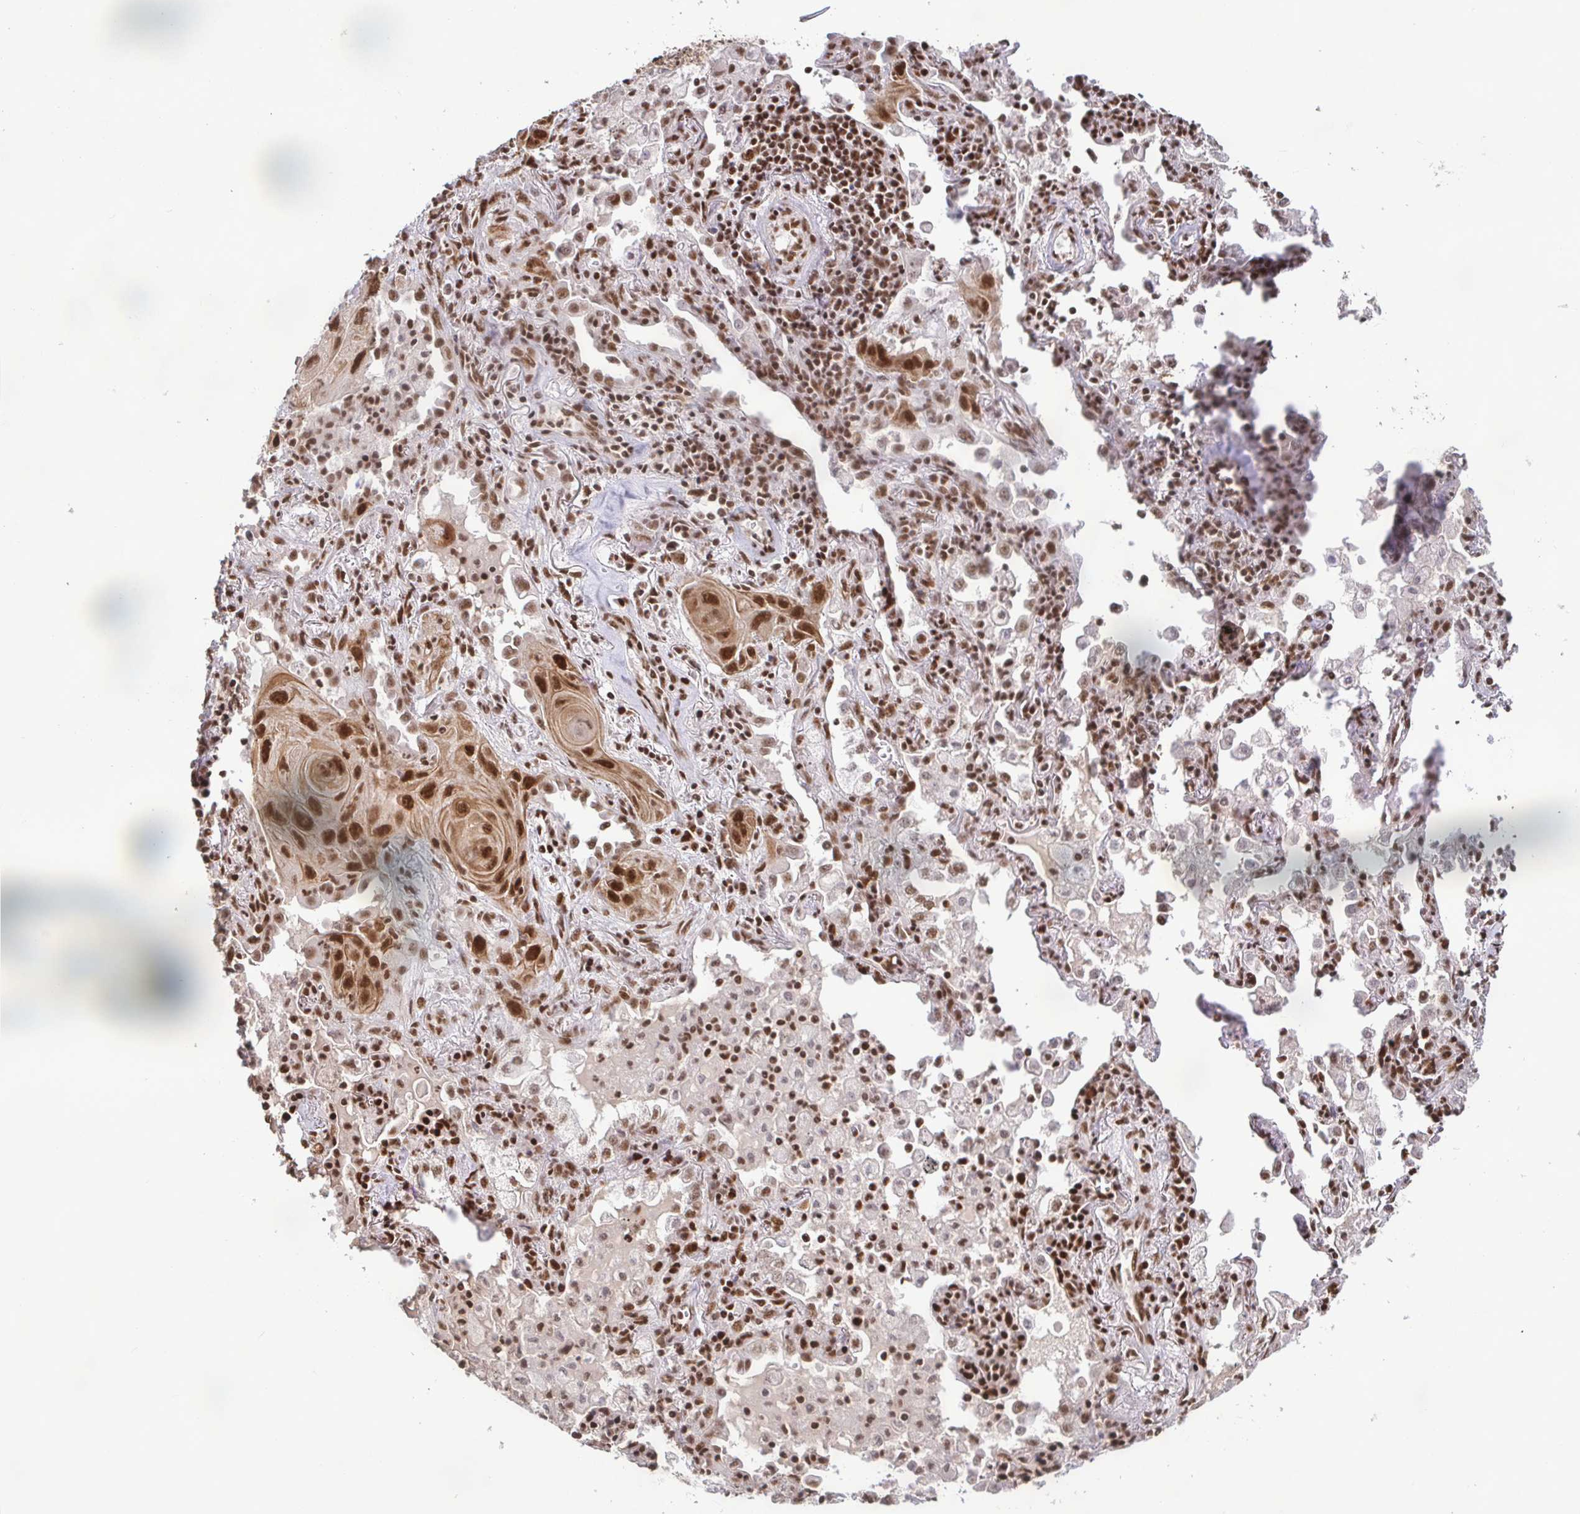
{"staining": {"intensity": "strong", "quantity": ">75%", "location": "nuclear"}, "tissue": "lung cancer", "cell_type": "Tumor cells", "image_type": "cancer", "snomed": [{"axis": "morphology", "description": "Squamous cell carcinoma, NOS"}, {"axis": "topography", "description": "Lung"}], "caption": "Strong nuclear positivity is seen in about >75% of tumor cells in lung cancer (squamous cell carcinoma).", "gene": "SP3", "patient": {"sex": "male", "age": 79}}